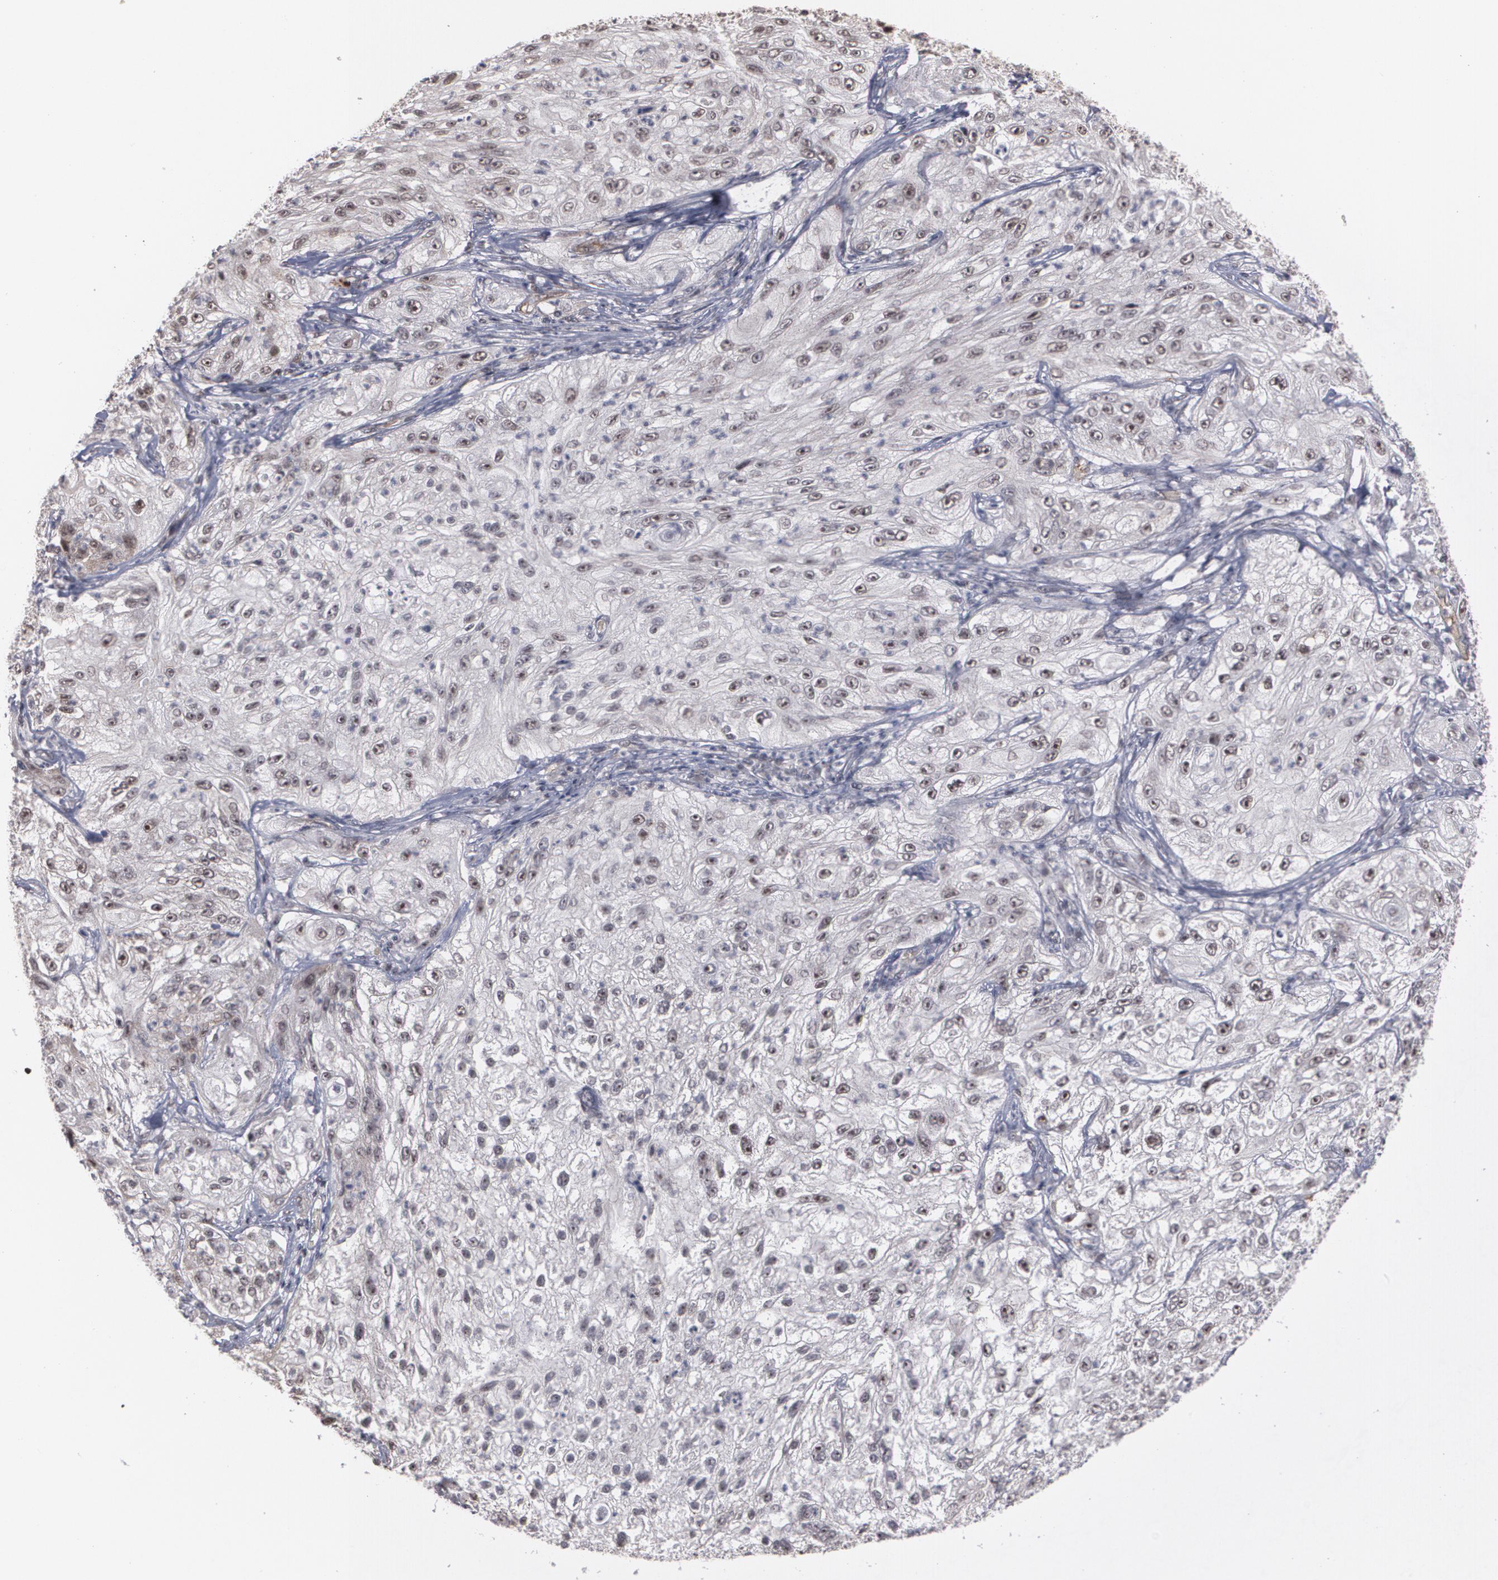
{"staining": {"intensity": "weak", "quantity": "25%-75%", "location": "cytoplasmic/membranous,nuclear"}, "tissue": "lung cancer", "cell_type": "Tumor cells", "image_type": "cancer", "snomed": [{"axis": "morphology", "description": "Inflammation, NOS"}, {"axis": "morphology", "description": "Squamous cell carcinoma, NOS"}, {"axis": "topography", "description": "Lymph node"}, {"axis": "topography", "description": "Soft tissue"}, {"axis": "topography", "description": "Lung"}], "caption": "Immunohistochemistry image of human squamous cell carcinoma (lung) stained for a protein (brown), which reveals low levels of weak cytoplasmic/membranous and nuclear staining in about 25%-75% of tumor cells.", "gene": "ZNF75A", "patient": {"sex": "male", "age": 66}}